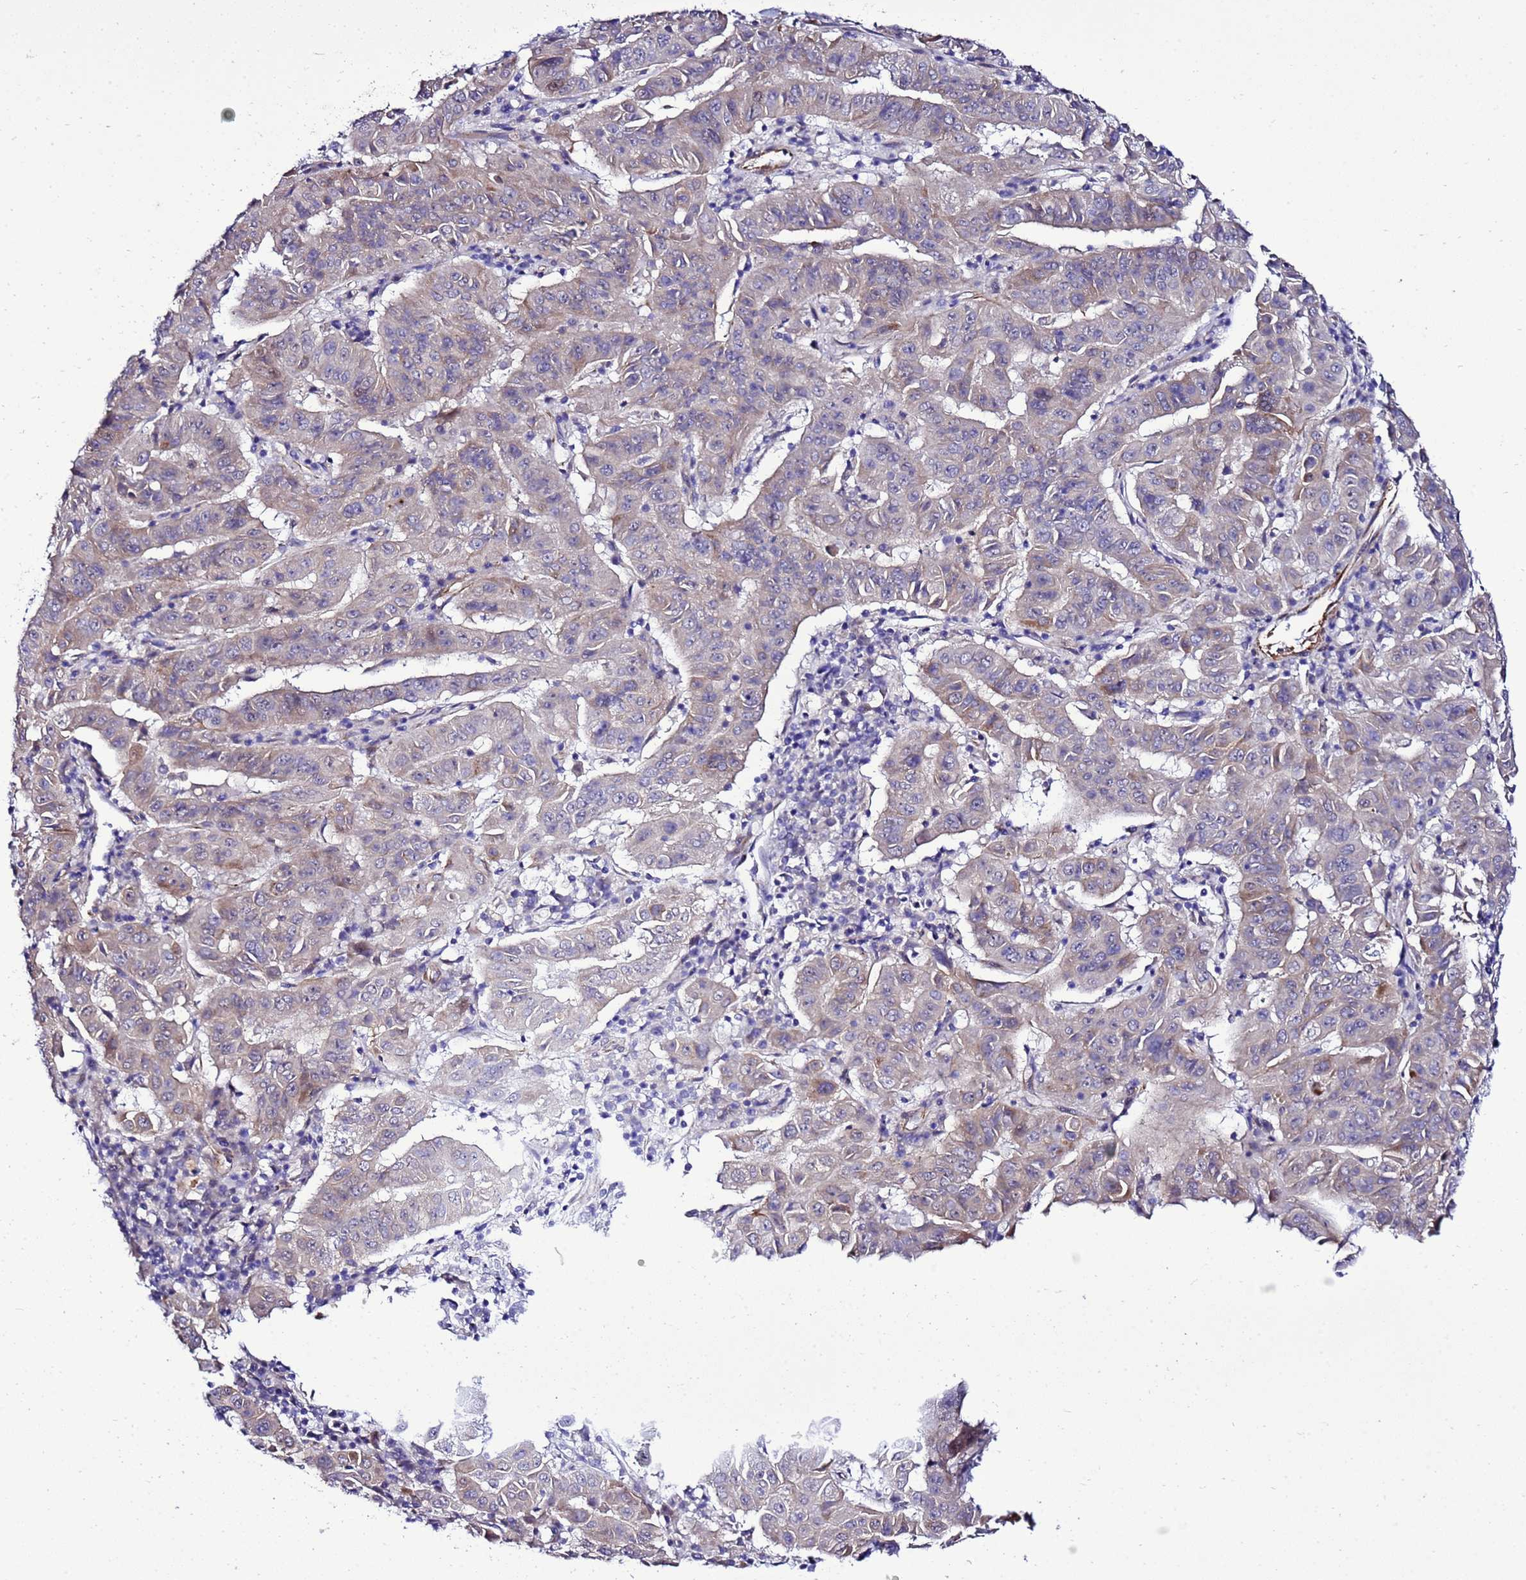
{"staining": {"intensity": "weak", "quantity": "<25%", "location": "cytoplasmic/membranous"}, "tissue": "pancreatic cancer", "cell_type": "Tumor cells", "image_type": "cancer", "snomed": [{"axis": "morphology", "description": "Adenocarcinoma, NOS"}, {"axis": "topography", "description": "Pancreas"}], "caption": "High magnification brightfield microscopy of adenocarcinoma (pancreatic) stained with DAB (brown) and counterstained with hematoxylin (blue): tumor cells show no significant expression. The staining was performed using DAB (3,3'-diaminobenzidine) to visualize the protein expression in brown, while the nuclei were stained in blue with hematoxylin (Magnification: 20x).", "gene": "GZF1", "patient": {"sex": "male", "age": 63}}